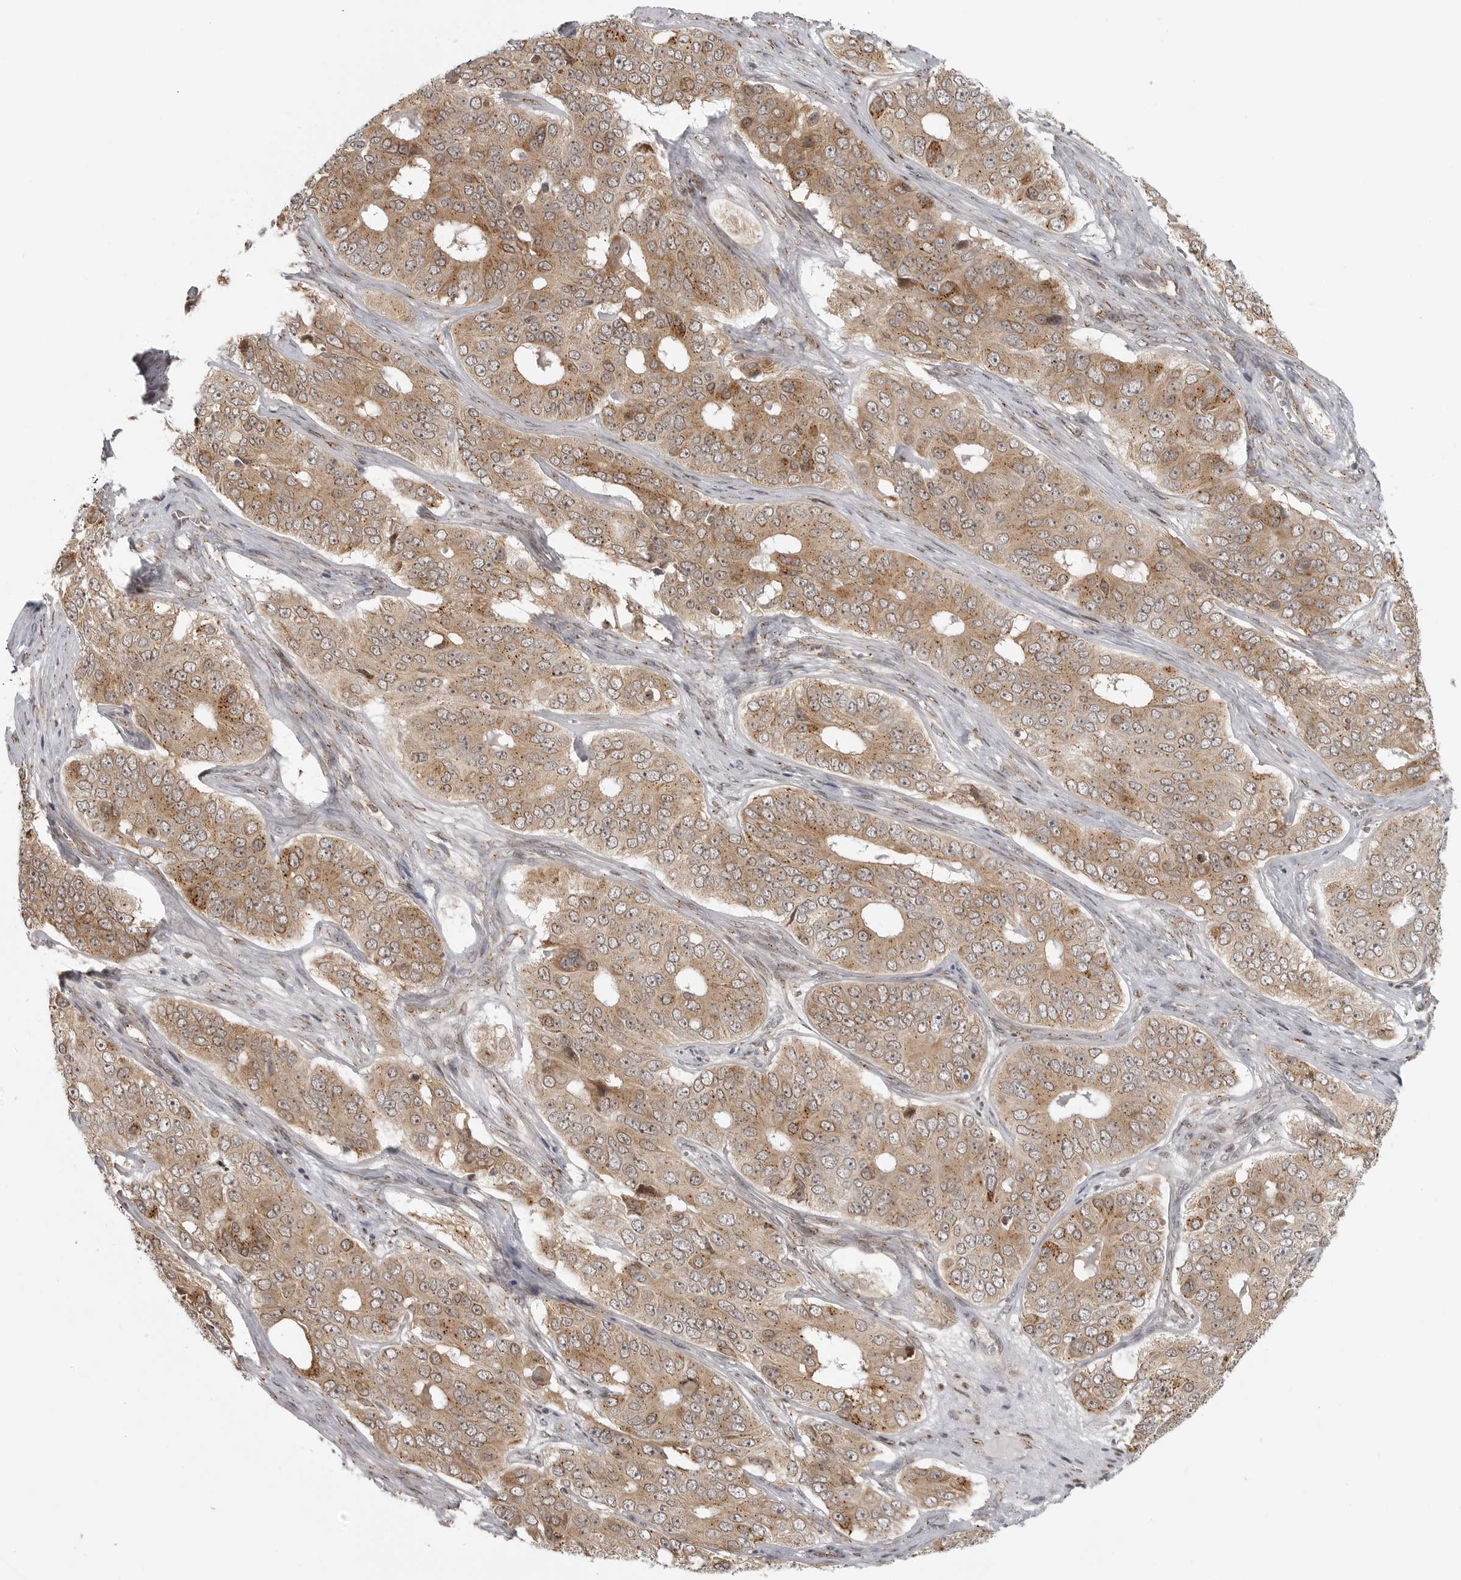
{"staining": {"intensity": "moderate", "quantity": ">75%", "location": "cytoplasmic/membranous"}, "tissue": "ovarian cancer", "cell_type": "Tumor cells", "image_type": "cancer", "snomed": [{"axis": "morphology", "description": "Carcinoma, endometroid"}, {"axis": "topography", "description": "Ovary"}], "caption": "Ovarian endometroid carcinoma was stained to show a protein in brown. There is medium levels of moderate cytoplasmic/membranous staining in approximately >75% of tumor cells.", "gene": "COPA", "patient": {"sex": "female", "age": 51}}